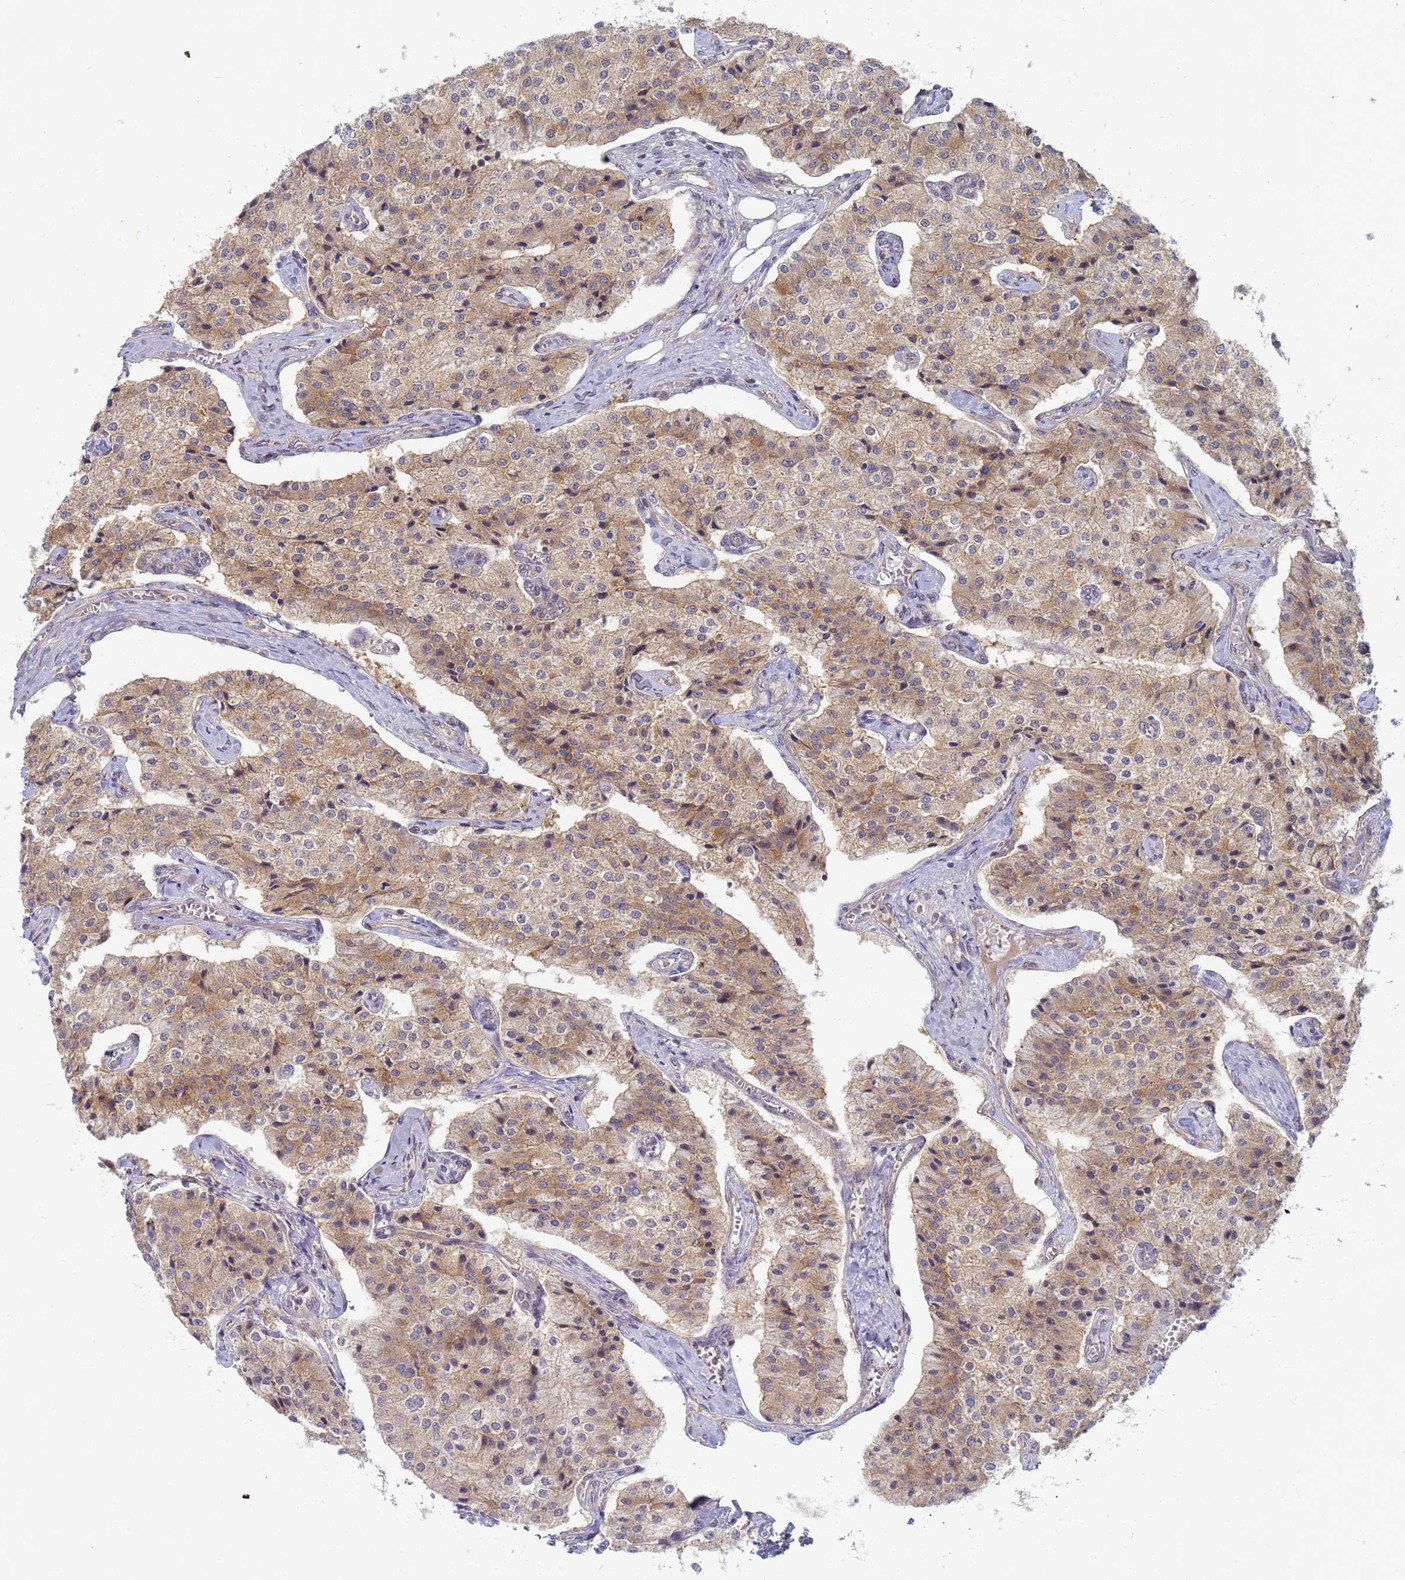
{"staining": {"intensity": "moderate", "quantity": "25%-75%", "location": "cytoplasmic/membranous"}, "tissue": "carcinoid", "cell_type": "Tumor cells", "image_type": "cancer", "snomed": [{"axis": "morphology", "description": "Carcinoid, malignant, NOS"}, {"axis": "topography", "description": "Colon"}], "caption": "A photomicrograph of carcinoid stained for a protein exhibits moderate cytoplasmic/membranous brown staining in tumor cells.", "gene": "SHARPIN", "patient": {"sex": "female", "age": 52}}